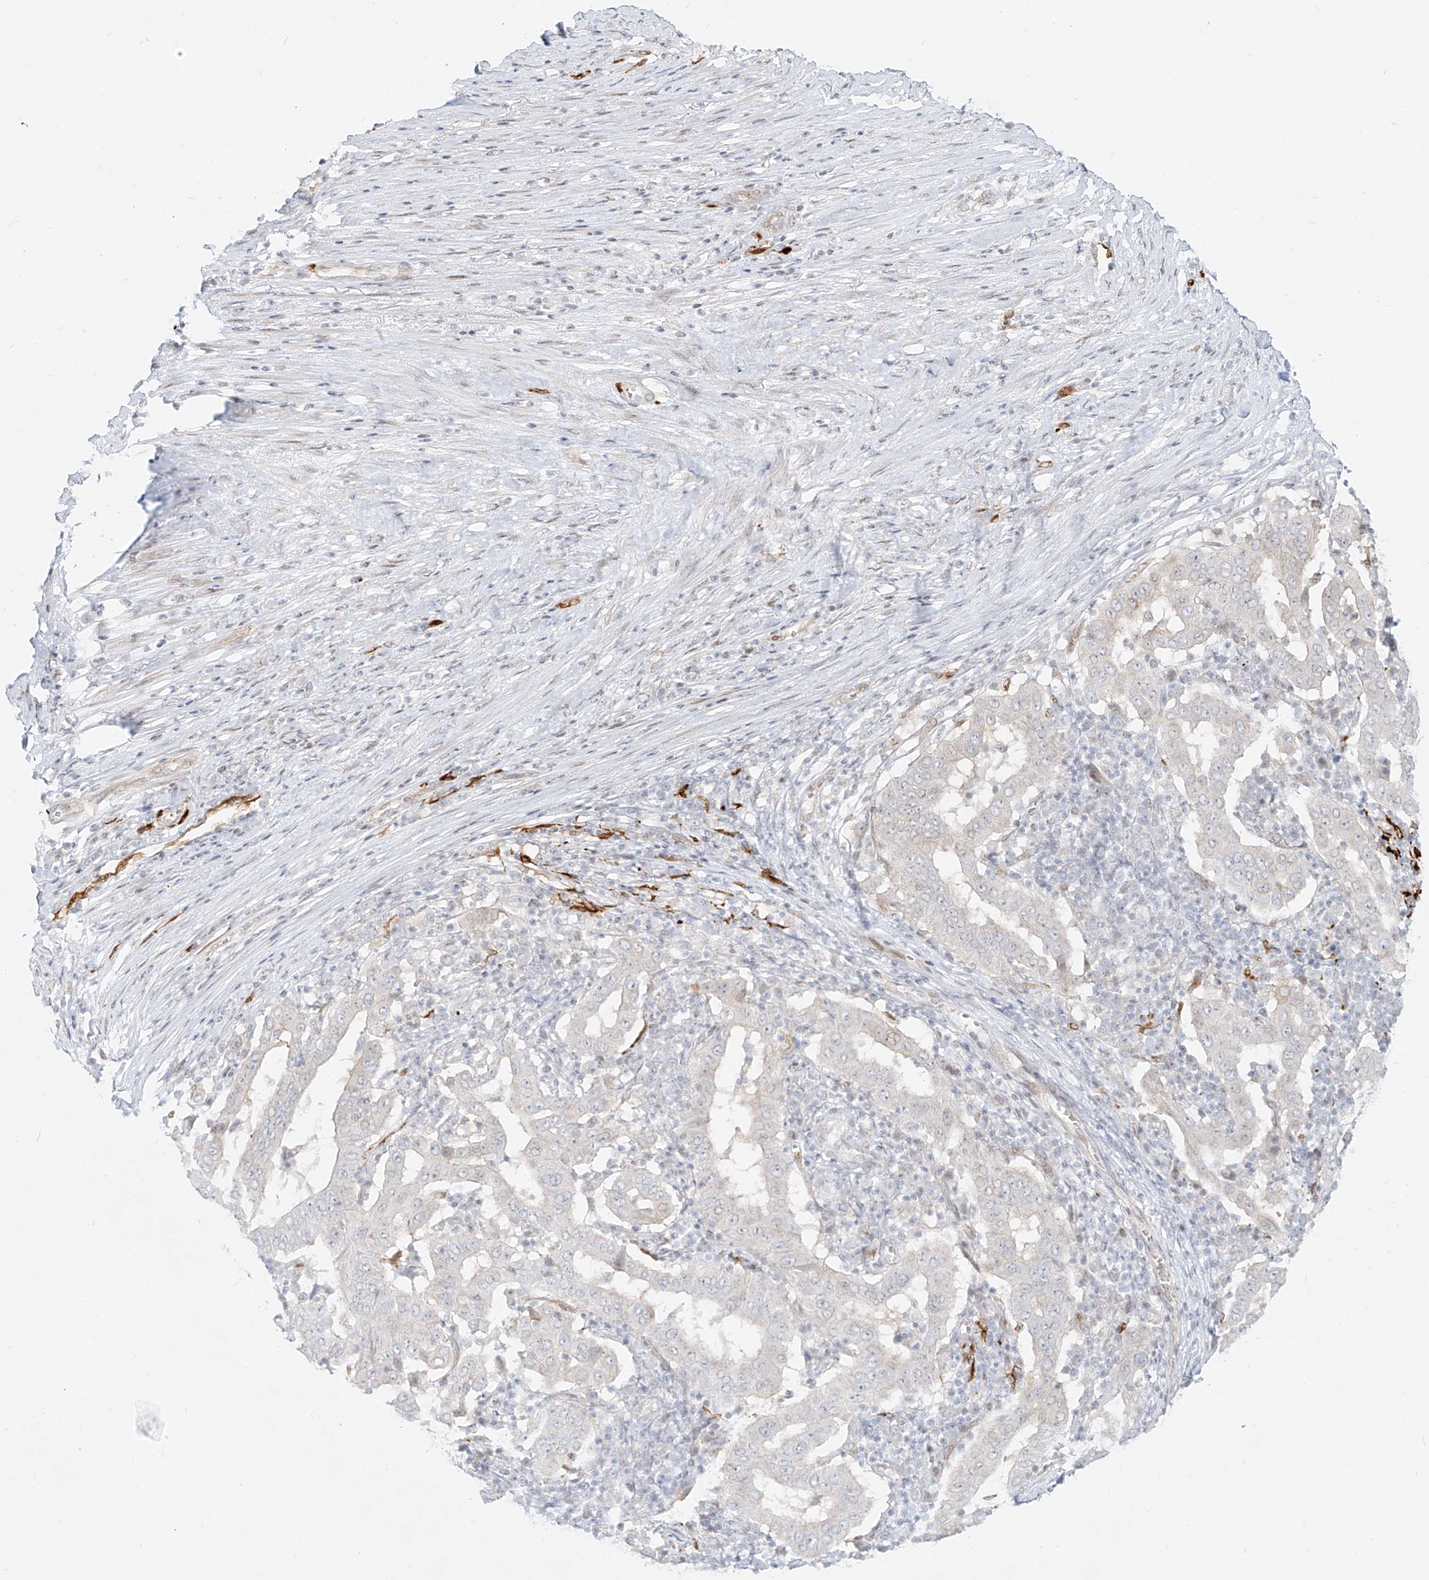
{"staining": {"intensity": "negative", "quantity": "none", "location": "none"}, "tissue": "pancreatic cancer", "cell_type": "Tumor cells", "image_type": "cancer", "snomed": [{"axis": "morphology", "description": "Adenocarcinoma, NOS"}, {"axis": "topography", "description": "Pancreas"}], "caption": "Image shows no significant protein positivity in tumor cells of adenocarcinoma (pancreatic).", "gene": "NHSL1", "patient": {"sex": "male", "age": 63}}